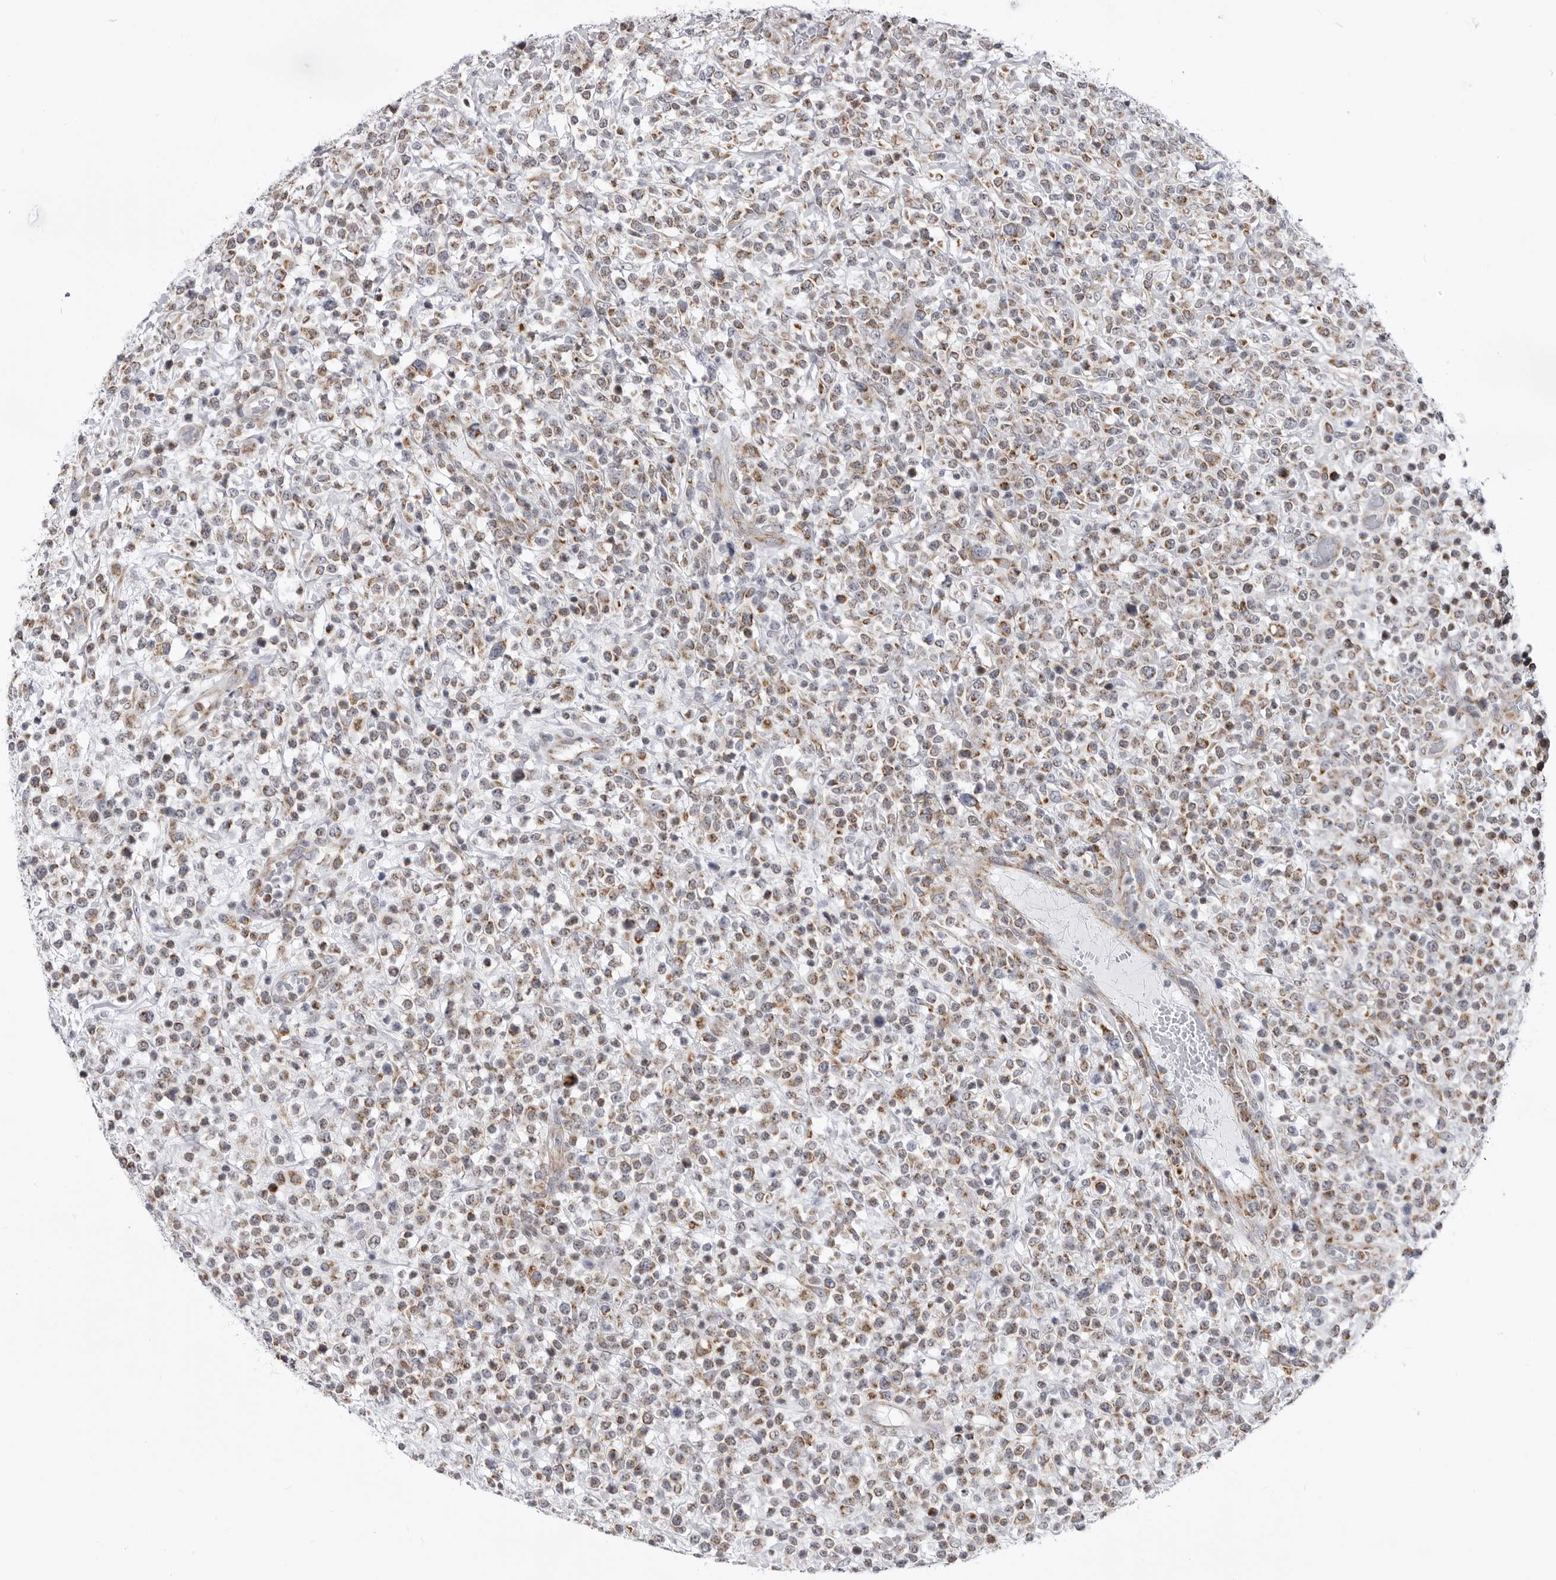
{"staining": {"intensity": "moderate", "quantity": "25%-75%", "location": "cytoplasmic/membranous"}, "tissue": "lymphoma", "cell_type": "Tumor cells", "image_type": "cancer", "snomed": [{"axis": "morphology", "description": "Malignant lymphoma, non-Hodgkin's type, High grade"}, {"axis": "topography", "description": "Colon"}], "caption": "A medium amount of moderate cytoplasmic/membranous positivity is present in approximately 25%-75% of tumor cells in lymphoma tissue.", "gene": "FH", "patient": {"sex": "female", "age": 53}}